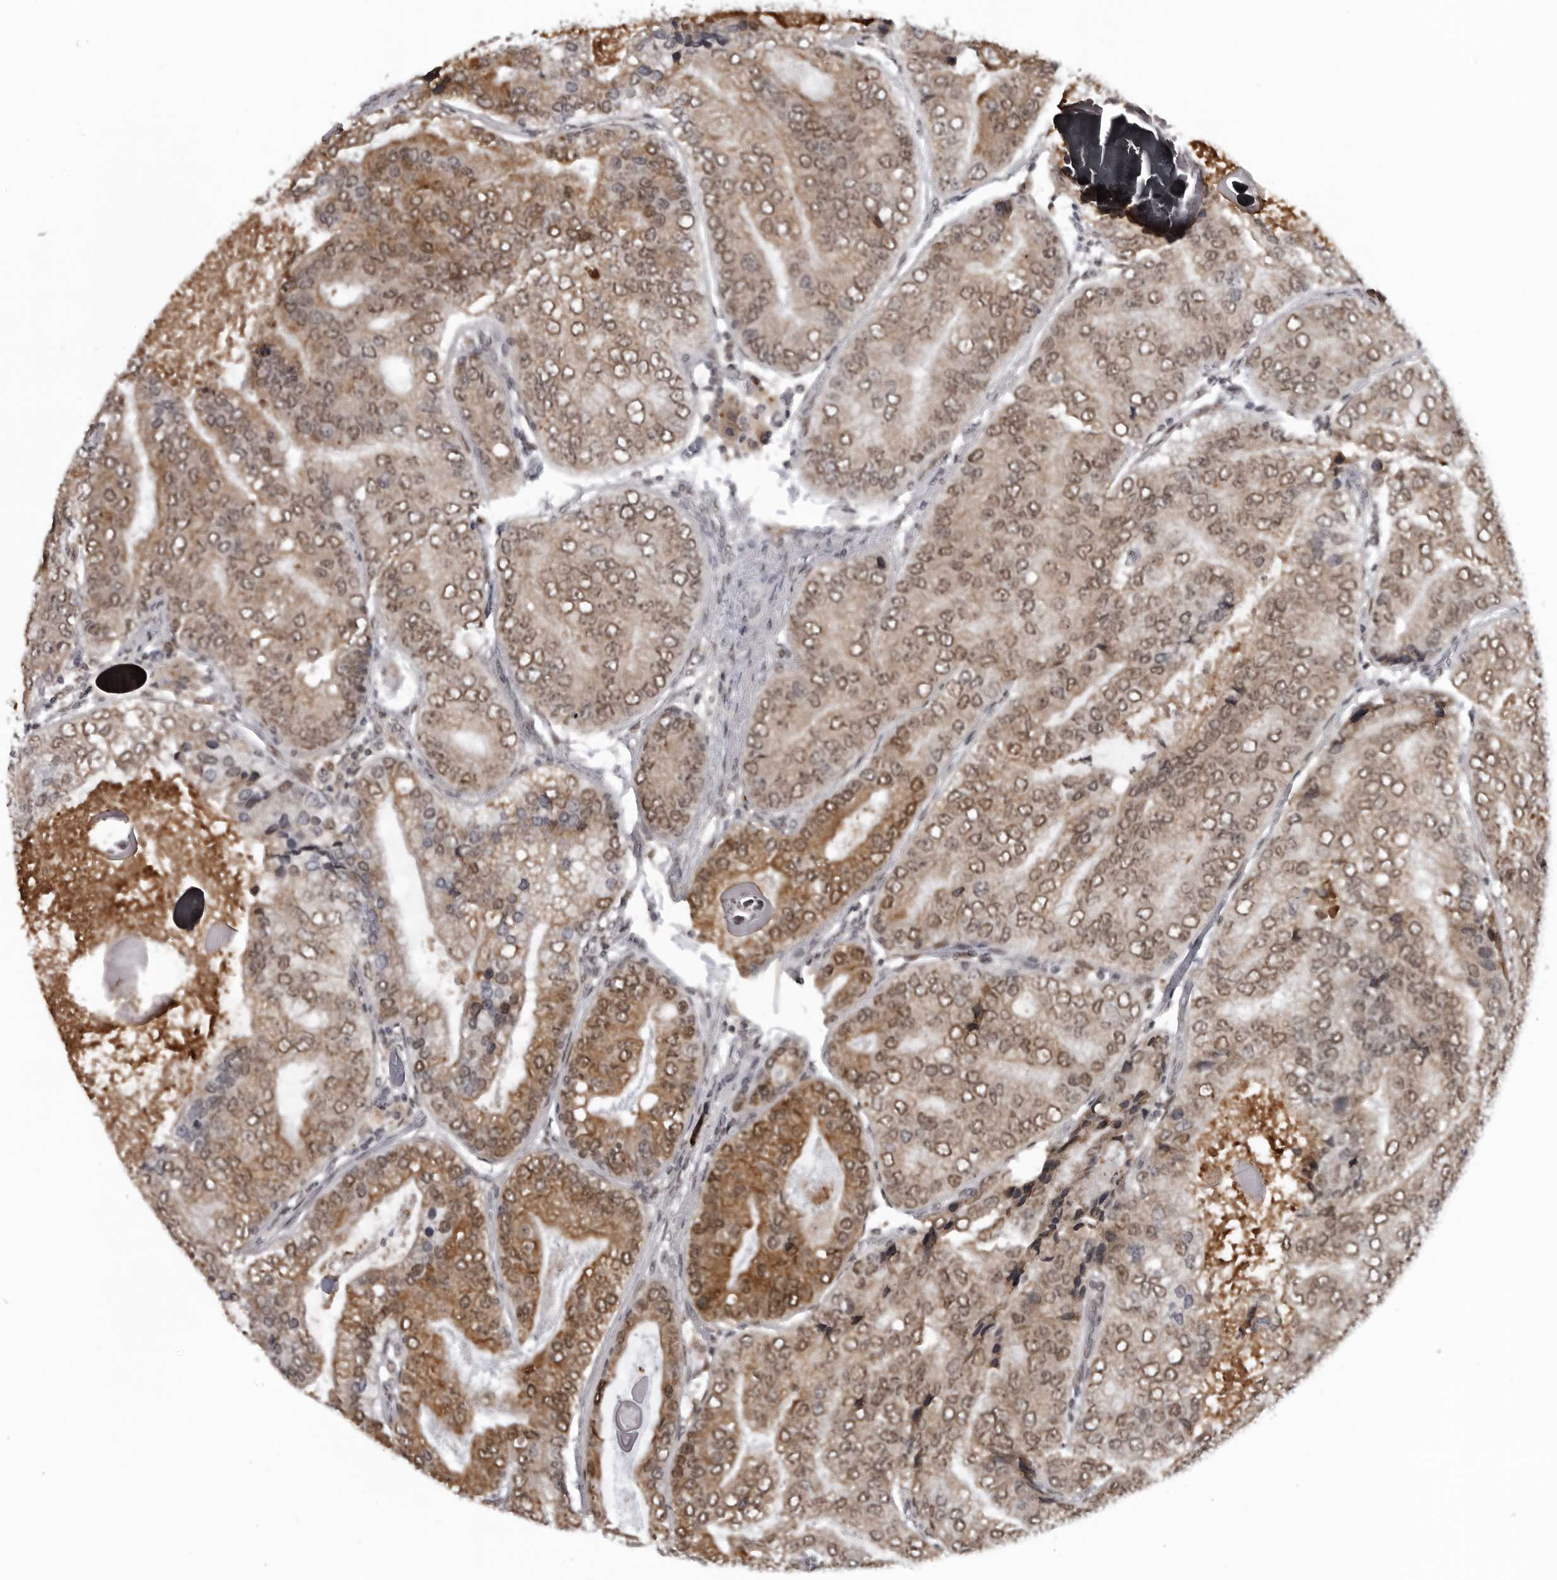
{"staining": {"intensity": "moderate", "quantity": ">75%", "location": "cytoplasmic/membranous,nuclear"}, "tissue": "prostate cancer", "cell_type": "Tumor cells", "image_type": "cancer", "snomed": [{"axis": "morphology", "description": "Adenocarcinoma, High grade"}, {"axis": "topography", "description": "Prostate"}], "caption": "This photomicrograph demonstrates prostate cancer (high-grade adenocarcinoma) stained with immunohistochemistry (IHC) to label a protein in brown. The cytoplasmic/membranous and nuclear of tumor cells show moderate positivity for the protein. Nuclei are counter-stained blue.", "gene": "C8orf58", "patient": {"sex": "male", "age": 70}}